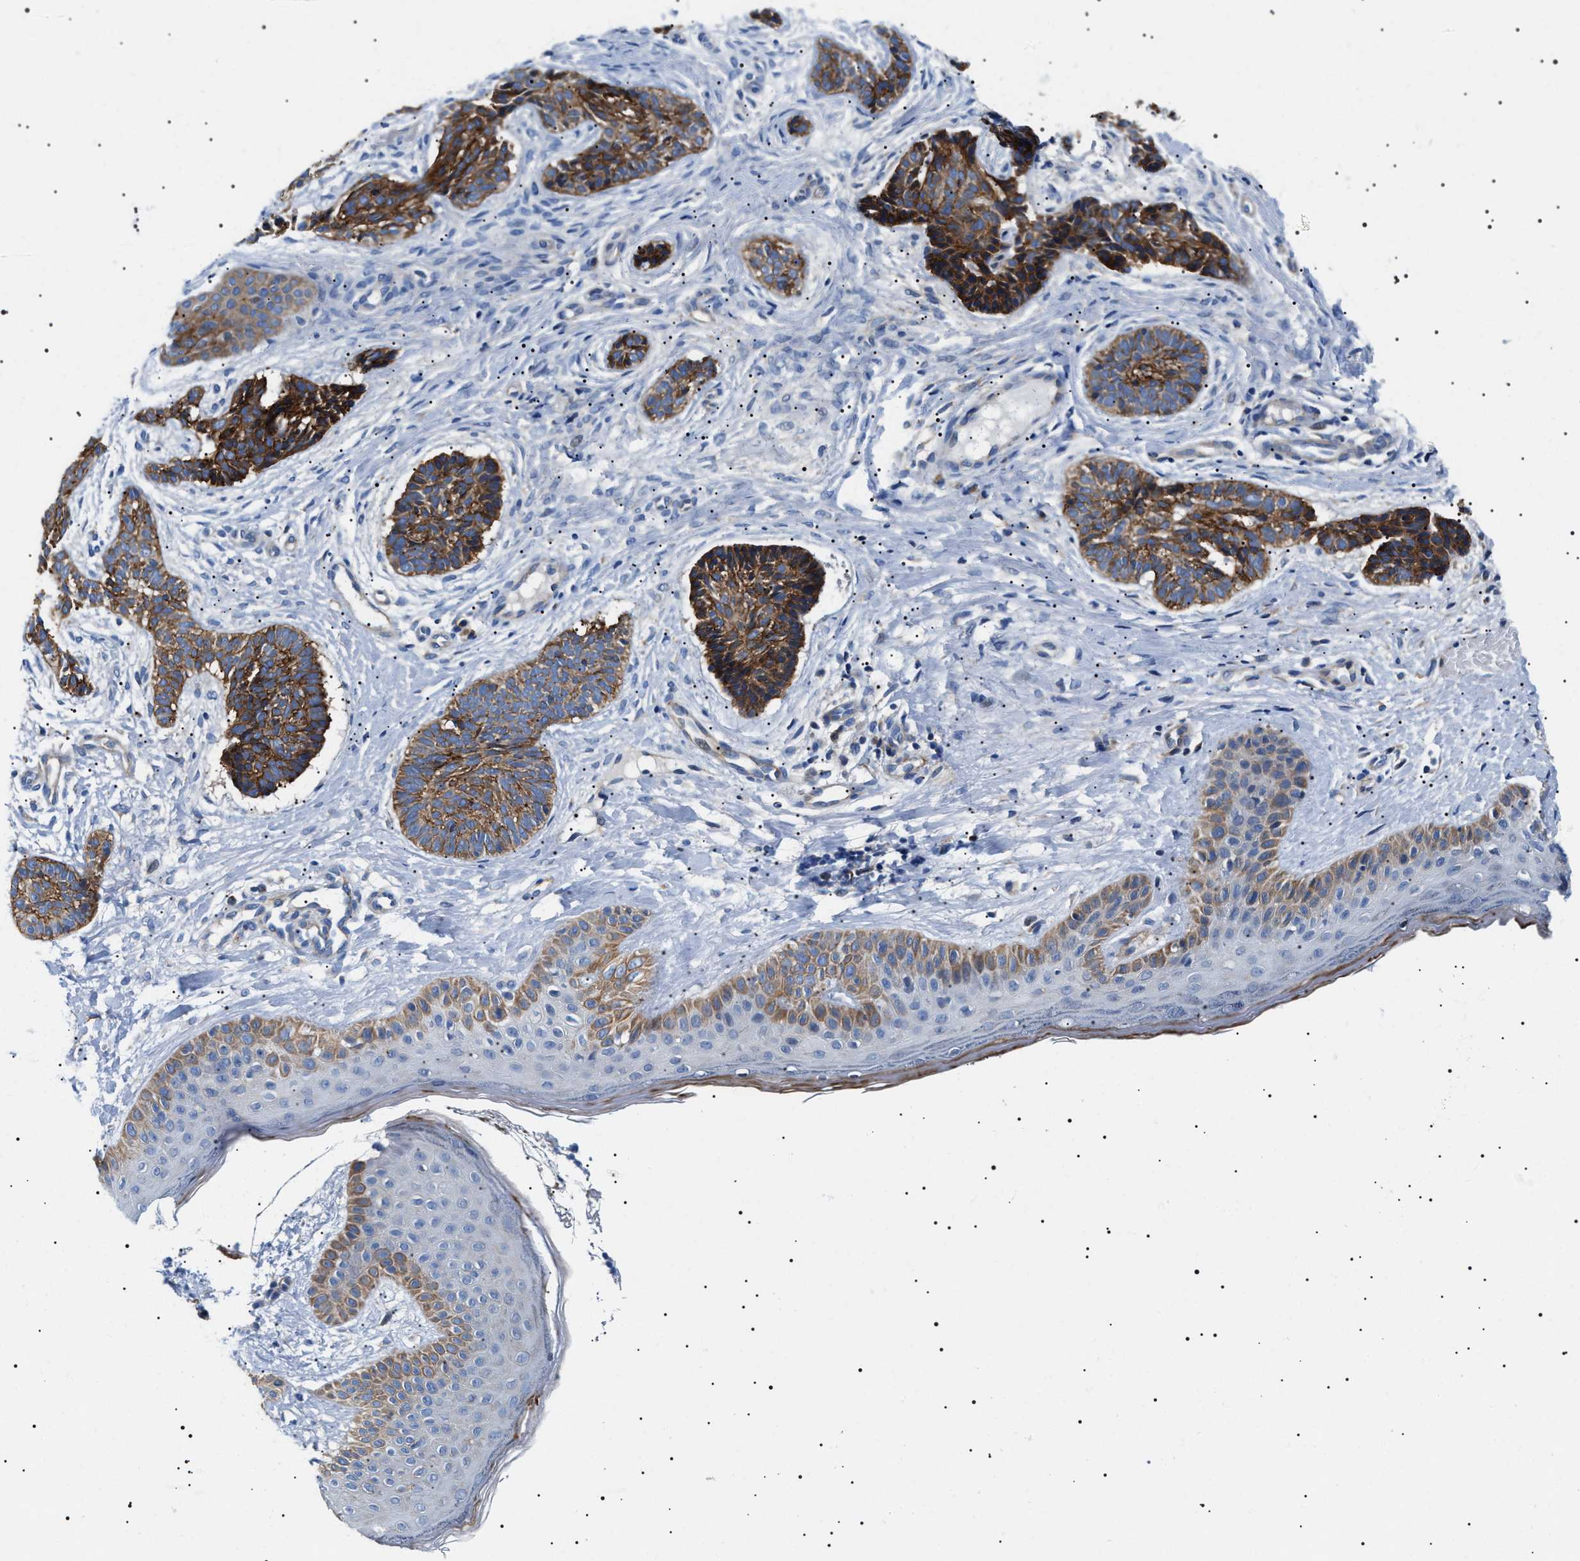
{"staining": {"intensity": "strong", "quantity": ">75%", "location": "cytoplasmic/membranous"}, "tissue": "skin cancer", "cell_type": "Tumor cells", "image_type": "cancer", "snomed": [{"axis": "morphology", "description": "Normal tissue, NOS"}, {"axis": "morphology", "description": "Basal cell carcinoma"}, {"axis": "topography", "description": "Skin"}], "caption": "A histopathology image of human skin cancer (basal cell carcinoma) stained for a protein exhibits strong cytoplasmic/membranous brown staining in tumor cells.", "gene": "TMEM222", "patient": {"sex": "male", "age": 63}}